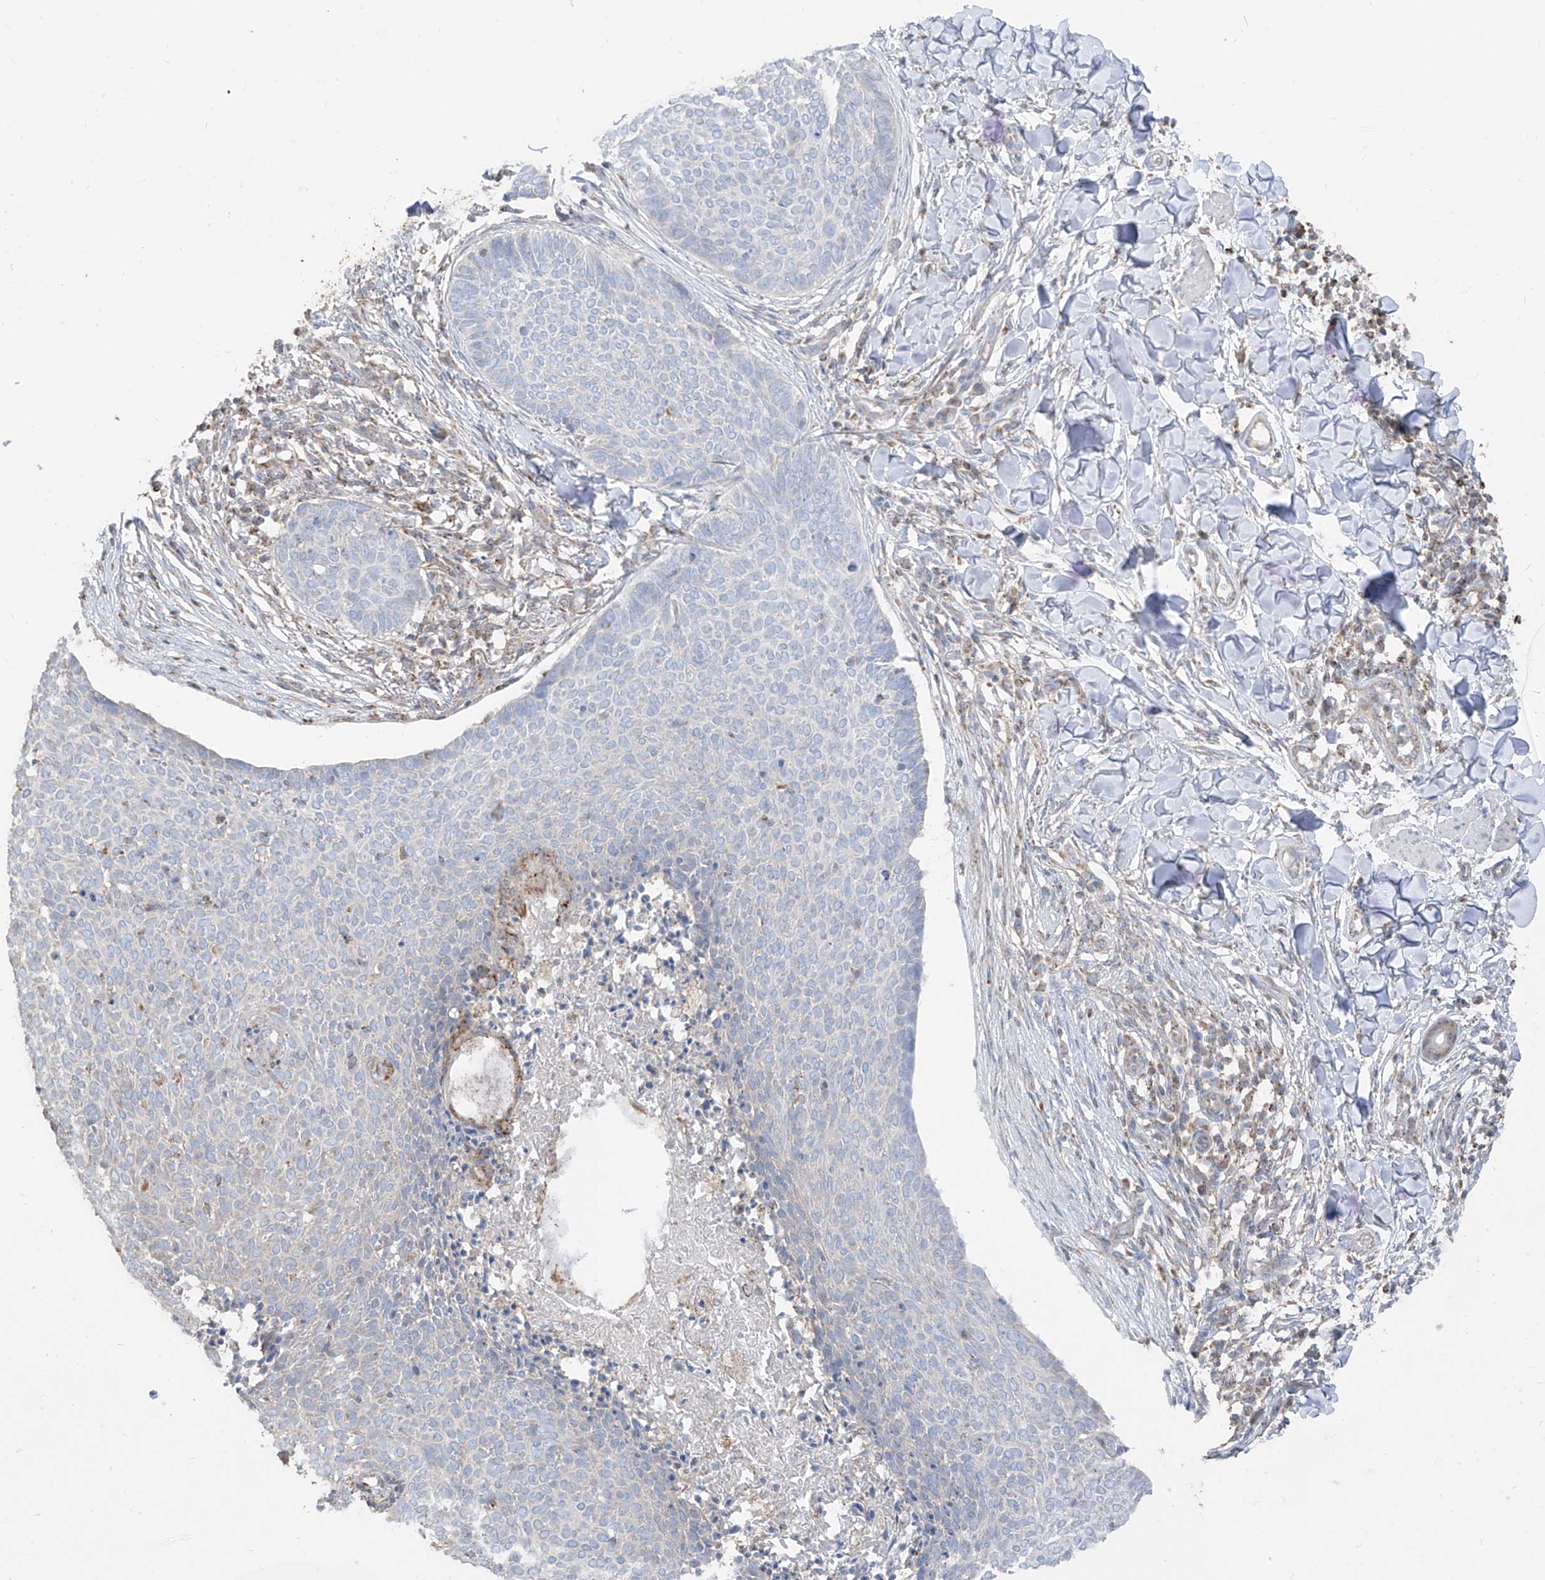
{"staining": {"intensity": "negative", "quantity": "none", "location": "none"}, "tissue": "skin cancer", "cell_type": "Tumor cells", "image_type": "cancer", "snomed": [{"axis": "morphology", "description": "Normal tissue, NOS"}, {"axis": "morphology", "description": "Basal cell carcinoma"}, {"axis": "topography", "description": "Skin"}], "caption": "Protein analysis of skin cancer (basal cell carcinoma) displays no significant expression in tumor cells.", "gene": "ETHE1", "patient": {"sex": "male", "age": 50}}